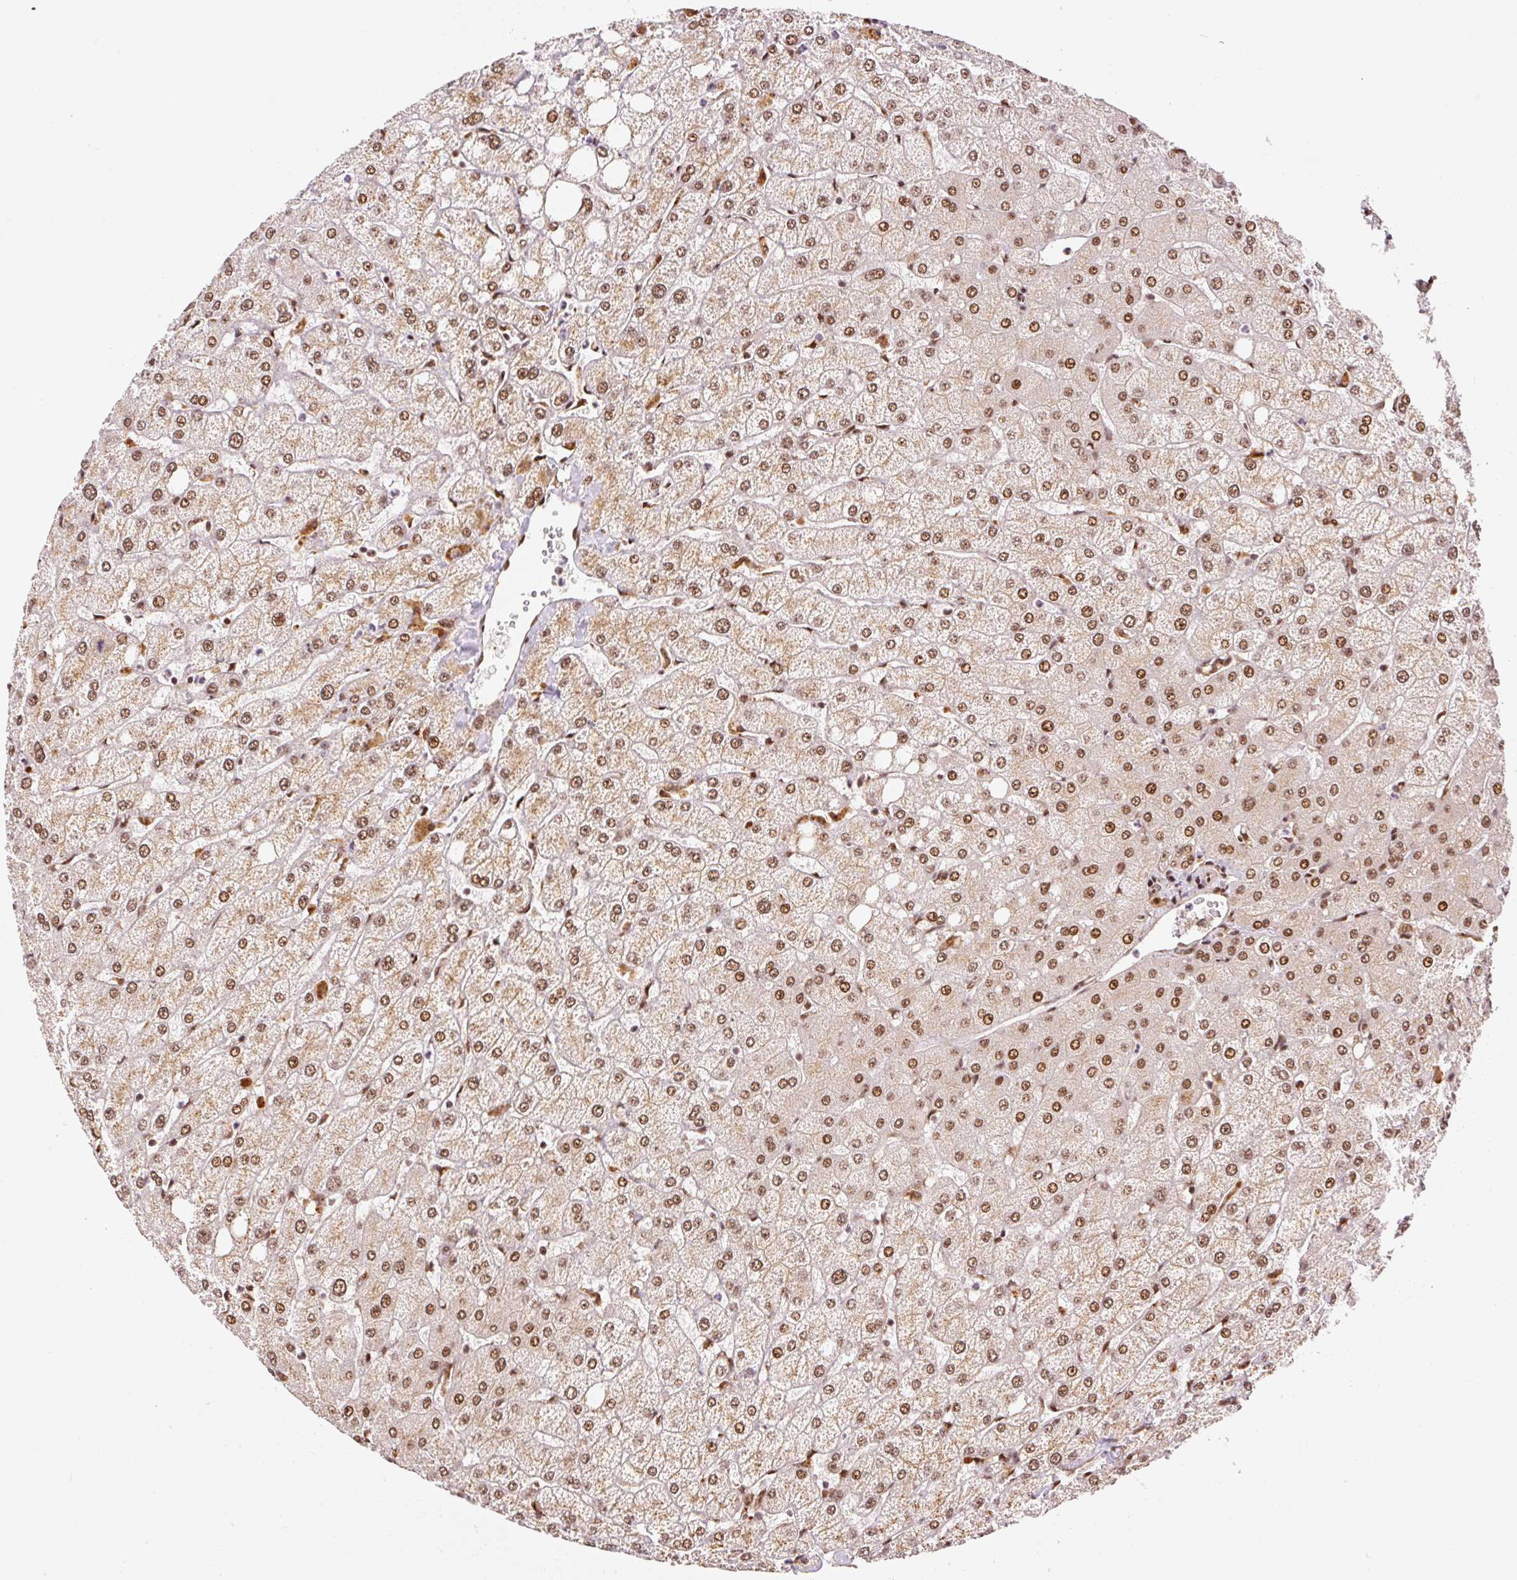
{"staining": {"intensity": "moderate", "quantity": ">75%", "location": "nuclear"}, "tissue": "liver", "cell_type": "Cholangiocytes", "image_type": "normal", "snomed": [{"axis": "morphology", "description": "Normal tissue, NOS"}, {"axis": "topography", "description": "Liver"}], "caption": "High-power microscopy captured an immunohistochemistry (IHC) micrograph of benign liver, revealing moderate nuclear staining in approximately >75% of cholangiocytes.", "gene": "INTS8", "patient": {"sex": "female", "age": 54}}